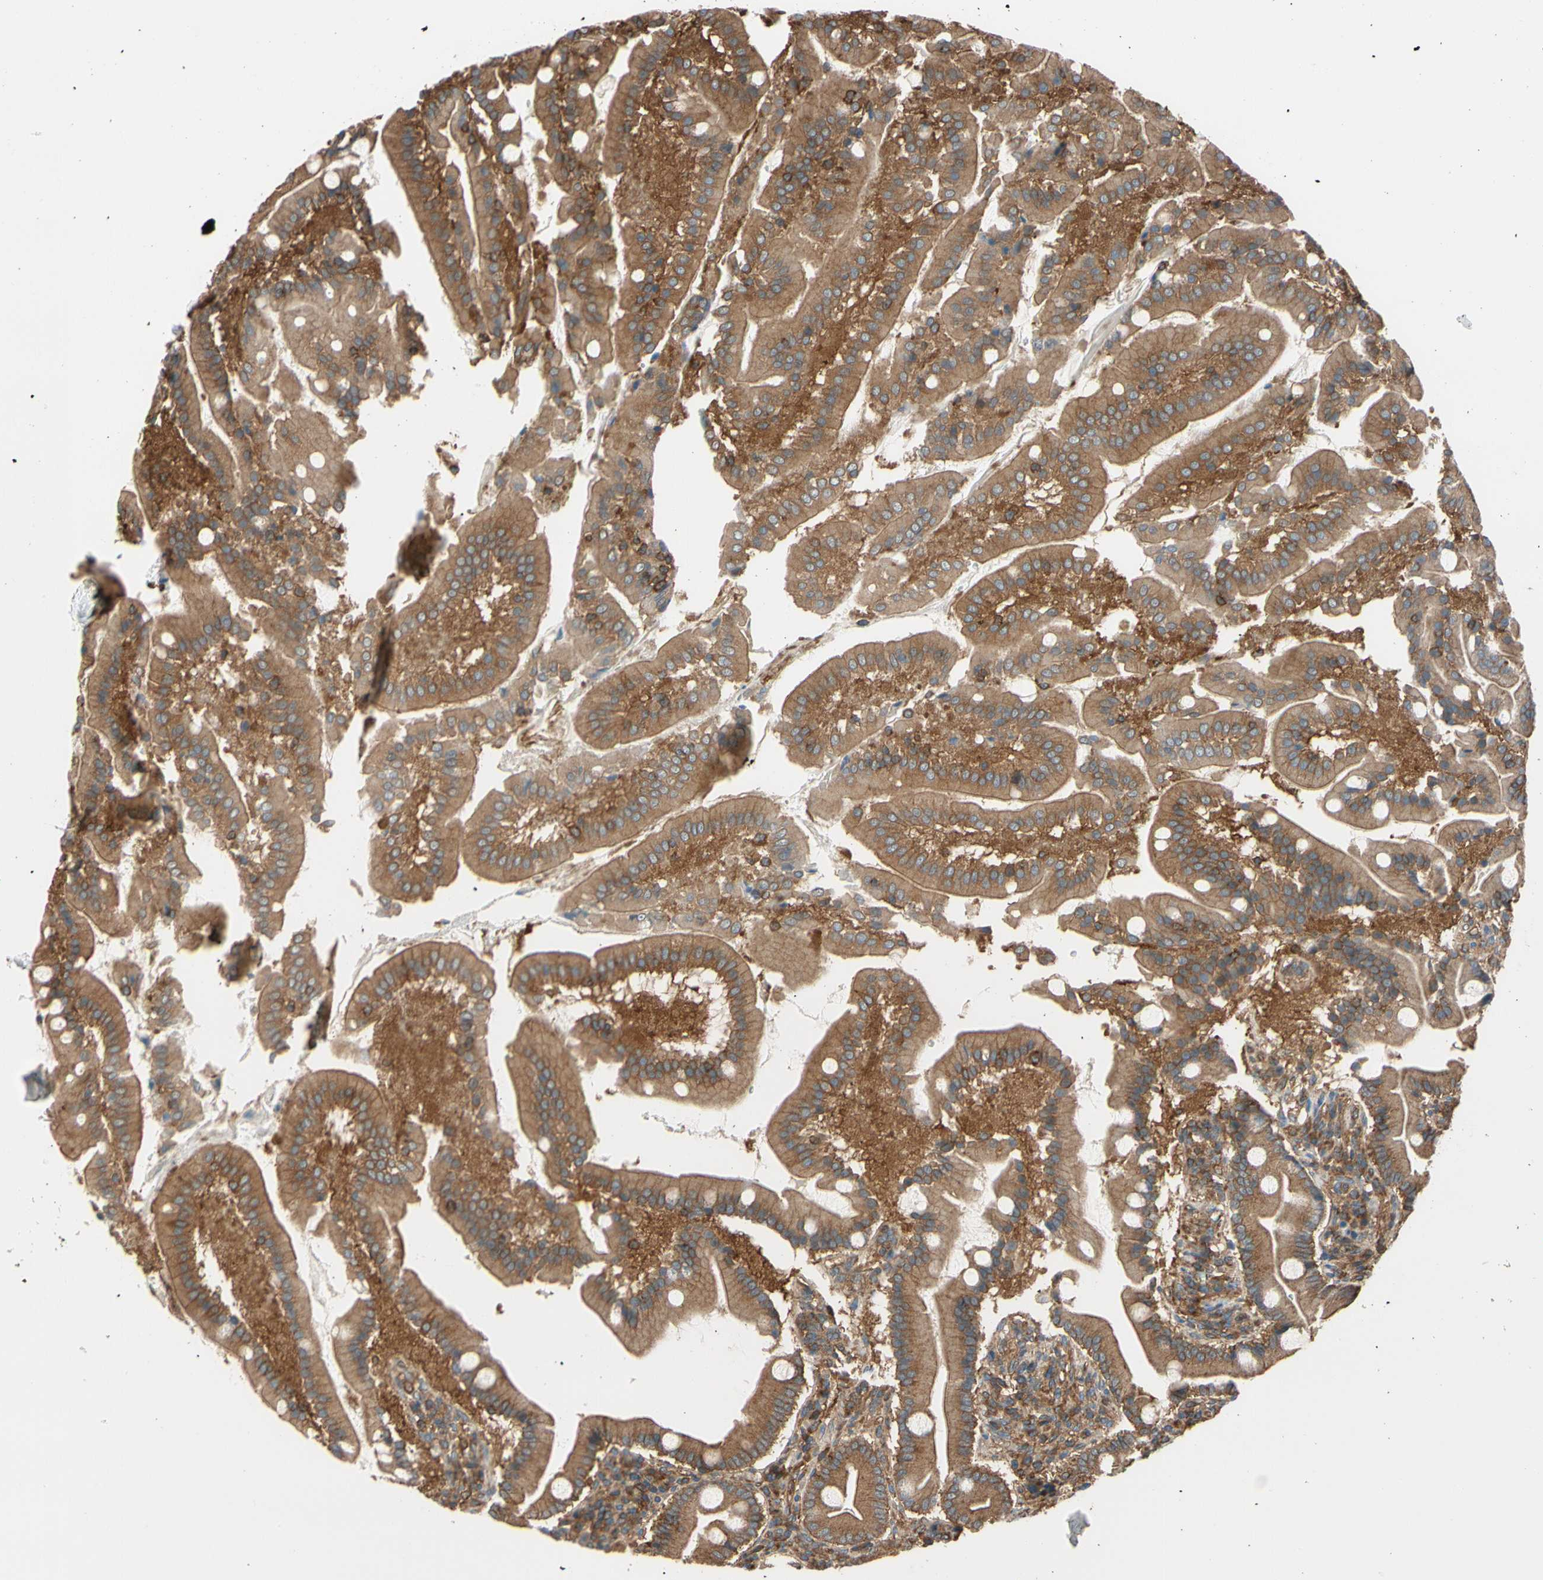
{"staining": {"intensity": "moderate", "quantity": ">75%", "location": "cytoplasmic/membranous"}, "tissue": "duodenum", "cell_type": "Glandular cells", "image_type": "normal", "snomed": [{"axis": "morphology", "description": "Normal tissue, NOS"}, {"axis": "topography", "description": "Duodenum"}], "caption": "Brown immunohistochemical staining in unremarkable human duodenum exhibits moderate cytoplasmic/membranous staining in approximately >75% of glandular cells.", "gene": "EPS15", "patient": {"sex": "male", "age": 50}}